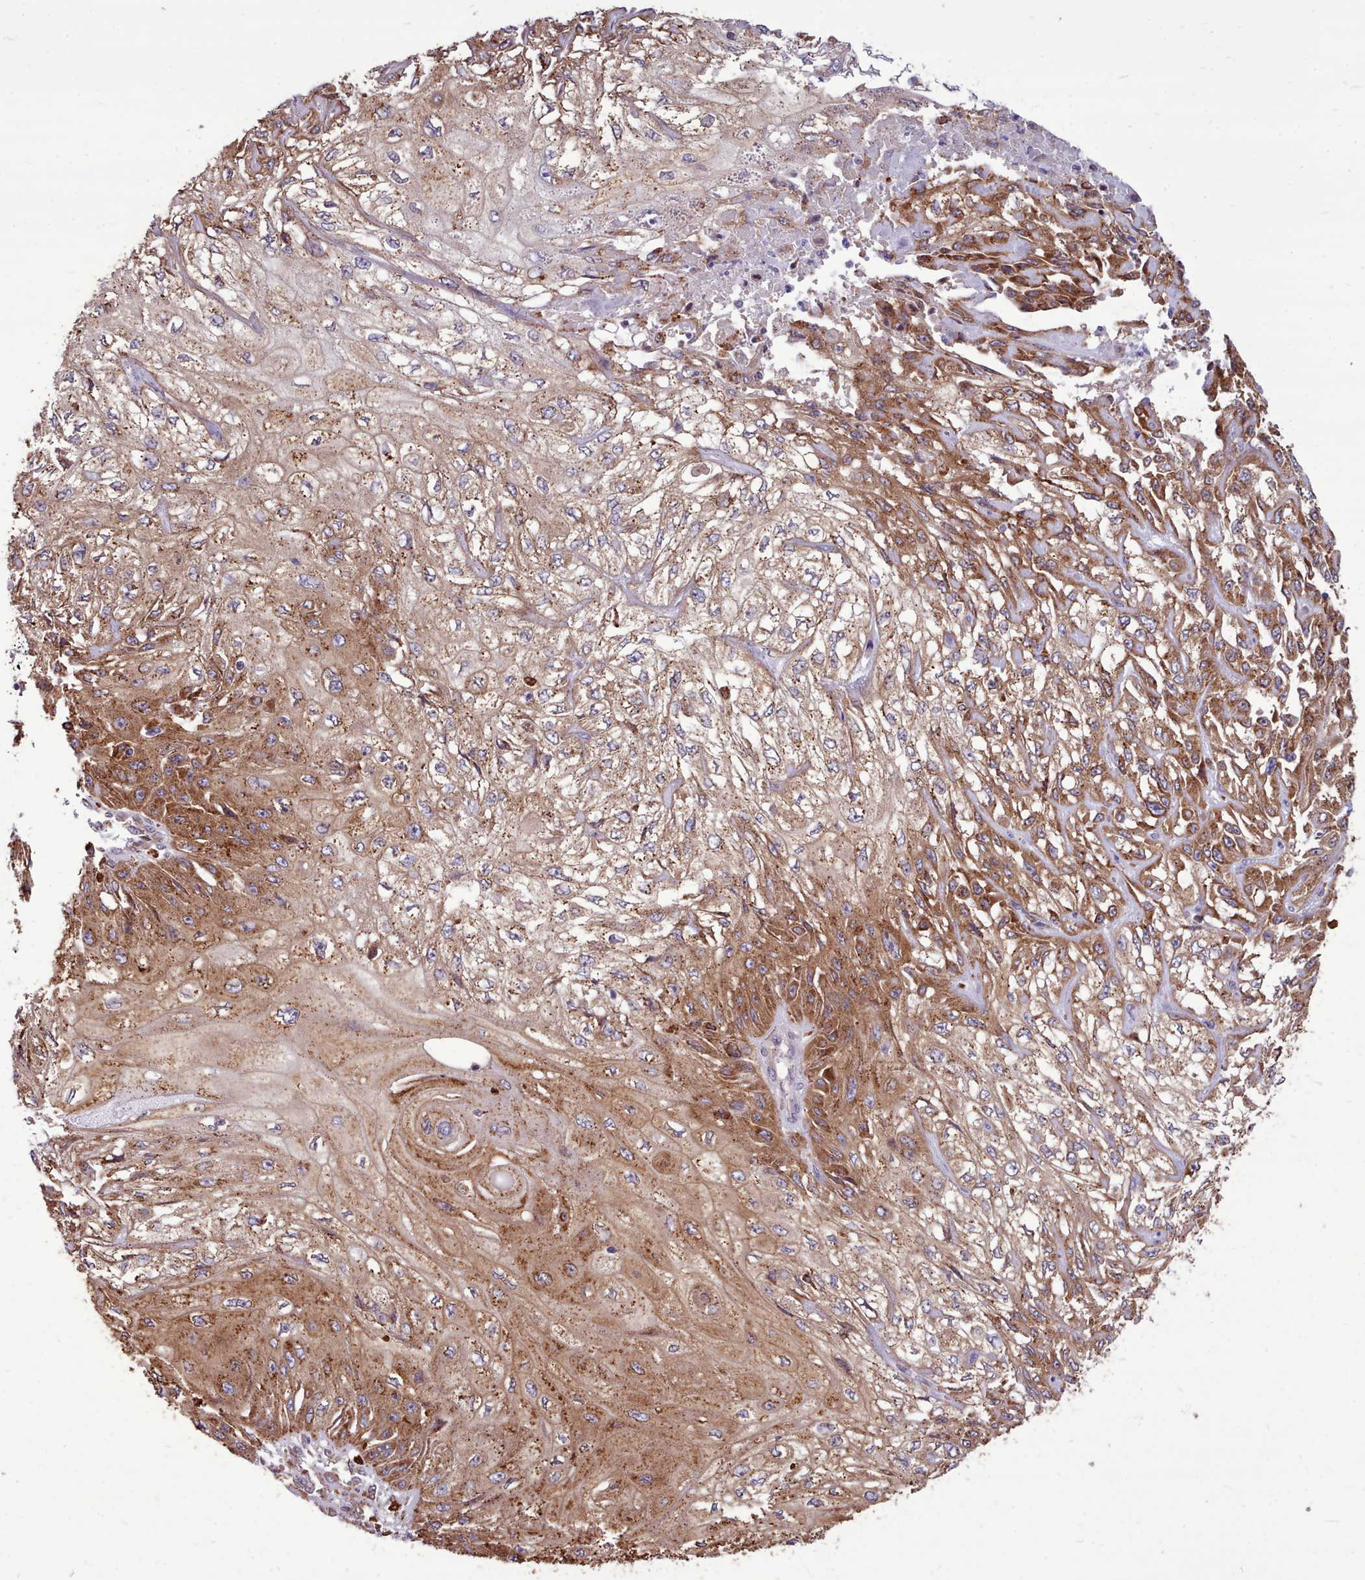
{"staining": {"intensity": "moderate", "quantity": ">75%", "location": "cytoplasmic/membranous"}, "tissue": "skin cancer", "cell_type": "Tumor cells", "image_type": "cancer", "snomed": [{"axis": "morphology", "description": "Squamous cell carcinoma, NOS"}, {"axis": "morphology", "description": "Squamous cell carcinoma, metastatic, NOS"}, {"axis": "topography", "description": "Skin"}, {"axis": "topography", "description": "Lymph node"}], "caption": "Immunohistochemistry (DAB (3,3'-diaminobenzidine)) staining of human metastatic squamous cell carcinoma (skin) reveals moderate cytoplasmic/membranous protein staining in approximately >75% of tumor cells. (DAB (3,3'-diaminobenzidine) = brown stain, brightfield microscopy at high magnification).", "gene": "PACSIN3", "patient": {"sex": "male", "age": 75}}